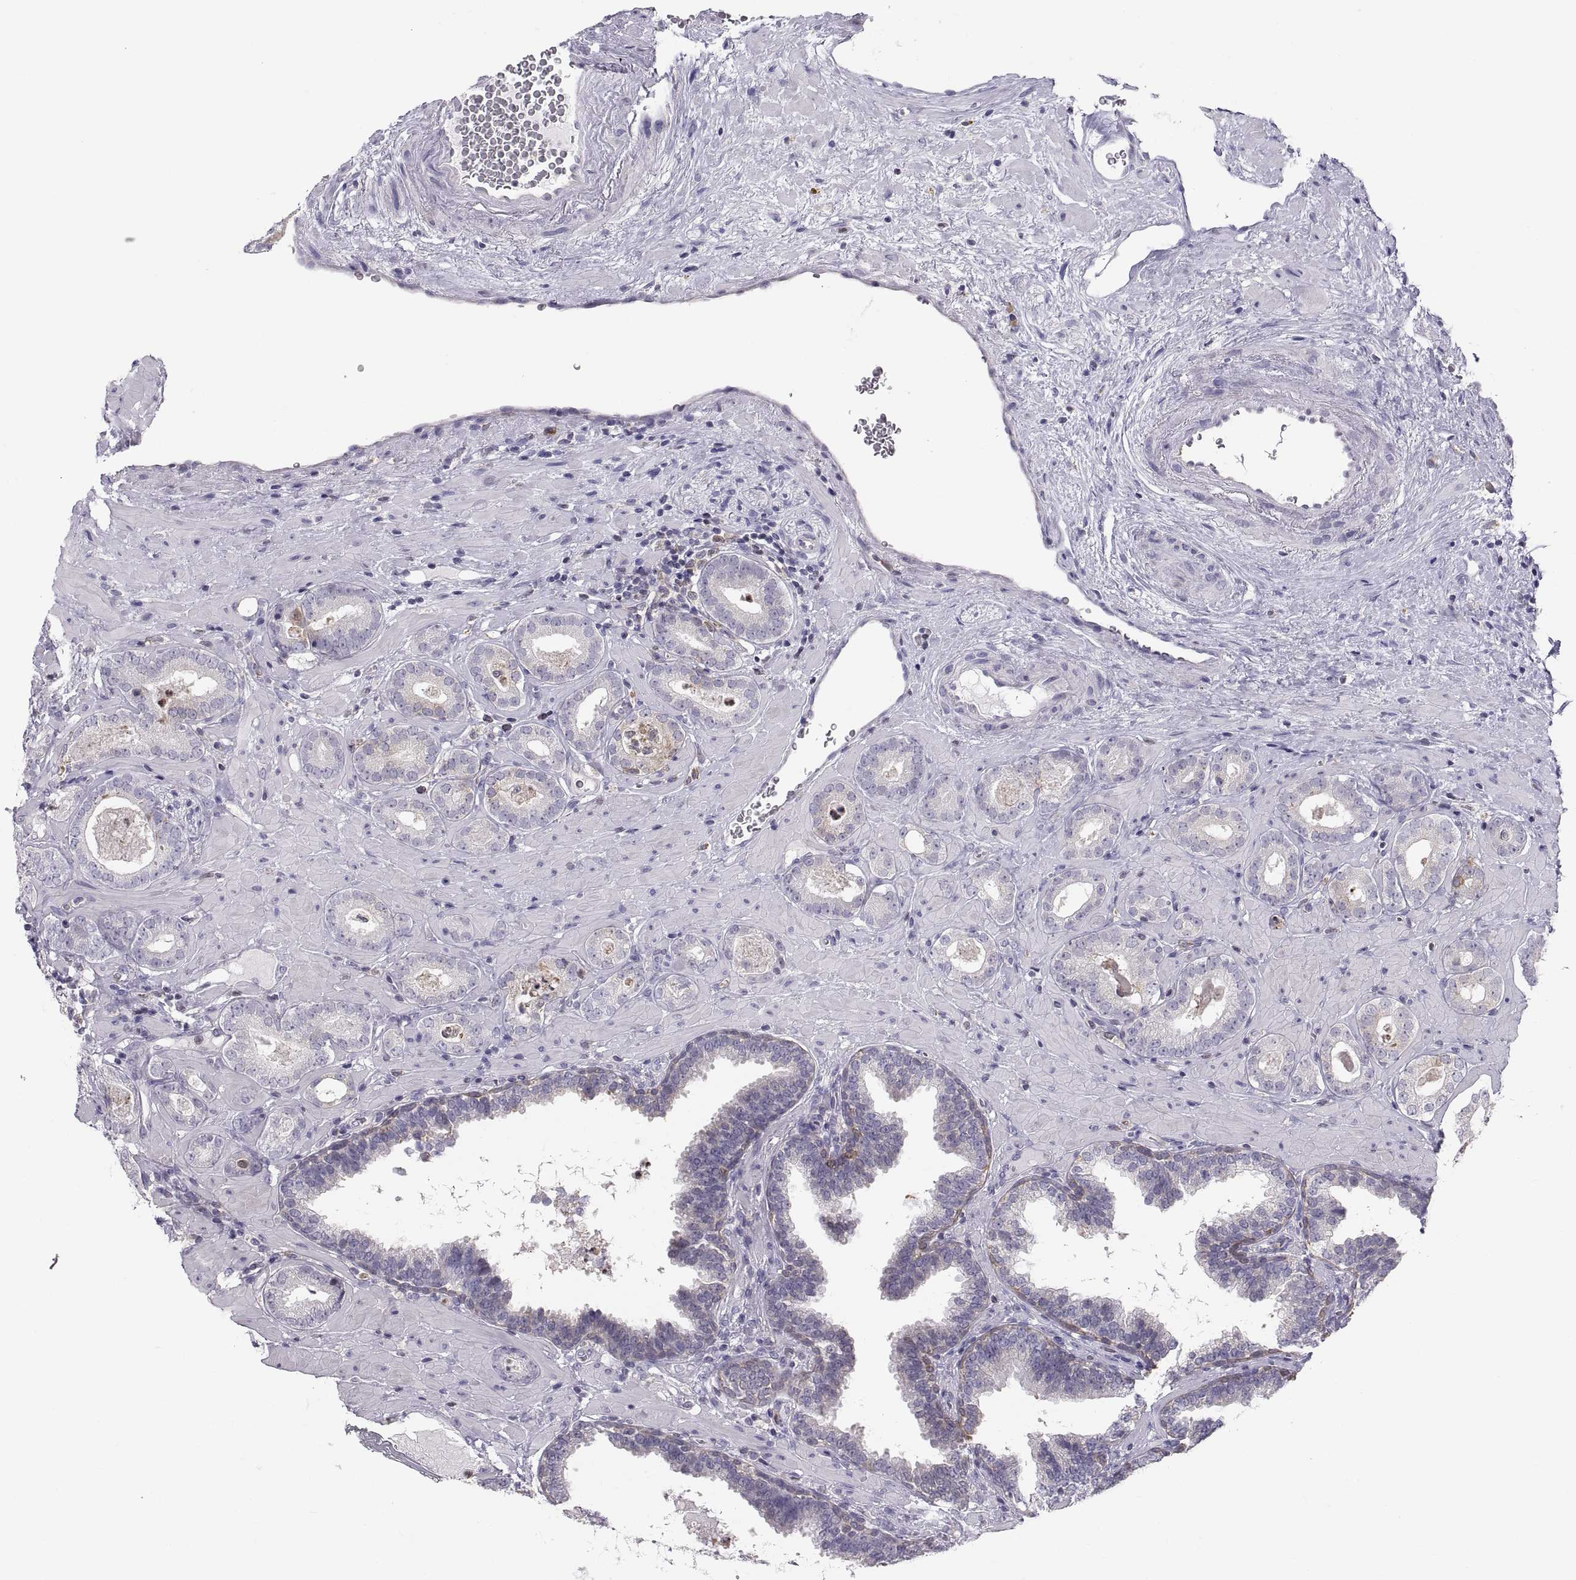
{"staining": {"intensity": "moderate", "quantity": "<25%", "location": "cytoplasmic/membranous"}, "tissue": "prostate cancer", "cell_type": "Tumor cells", "image_type": "cancer", "snomed": [{"axis": "morphology", "description": "Adenocarcinoma, Low grade"}, {"axis": "topography", "description": "Prostate"}], "caption": "Immunohistochemistry image of neoplastic tissue: human prostate cancer (adenocarcinoma (low-grade)) stained using immunohistochemistry (IHC) reveals low levels of moderate protein expression localized specifically in the cytoplasmic/membranous of tumor cells, appearing as a cytoplasmic/membranous brown color.", "gene": "ERO1A", "patient": {"sex": "male", "age": 60}}